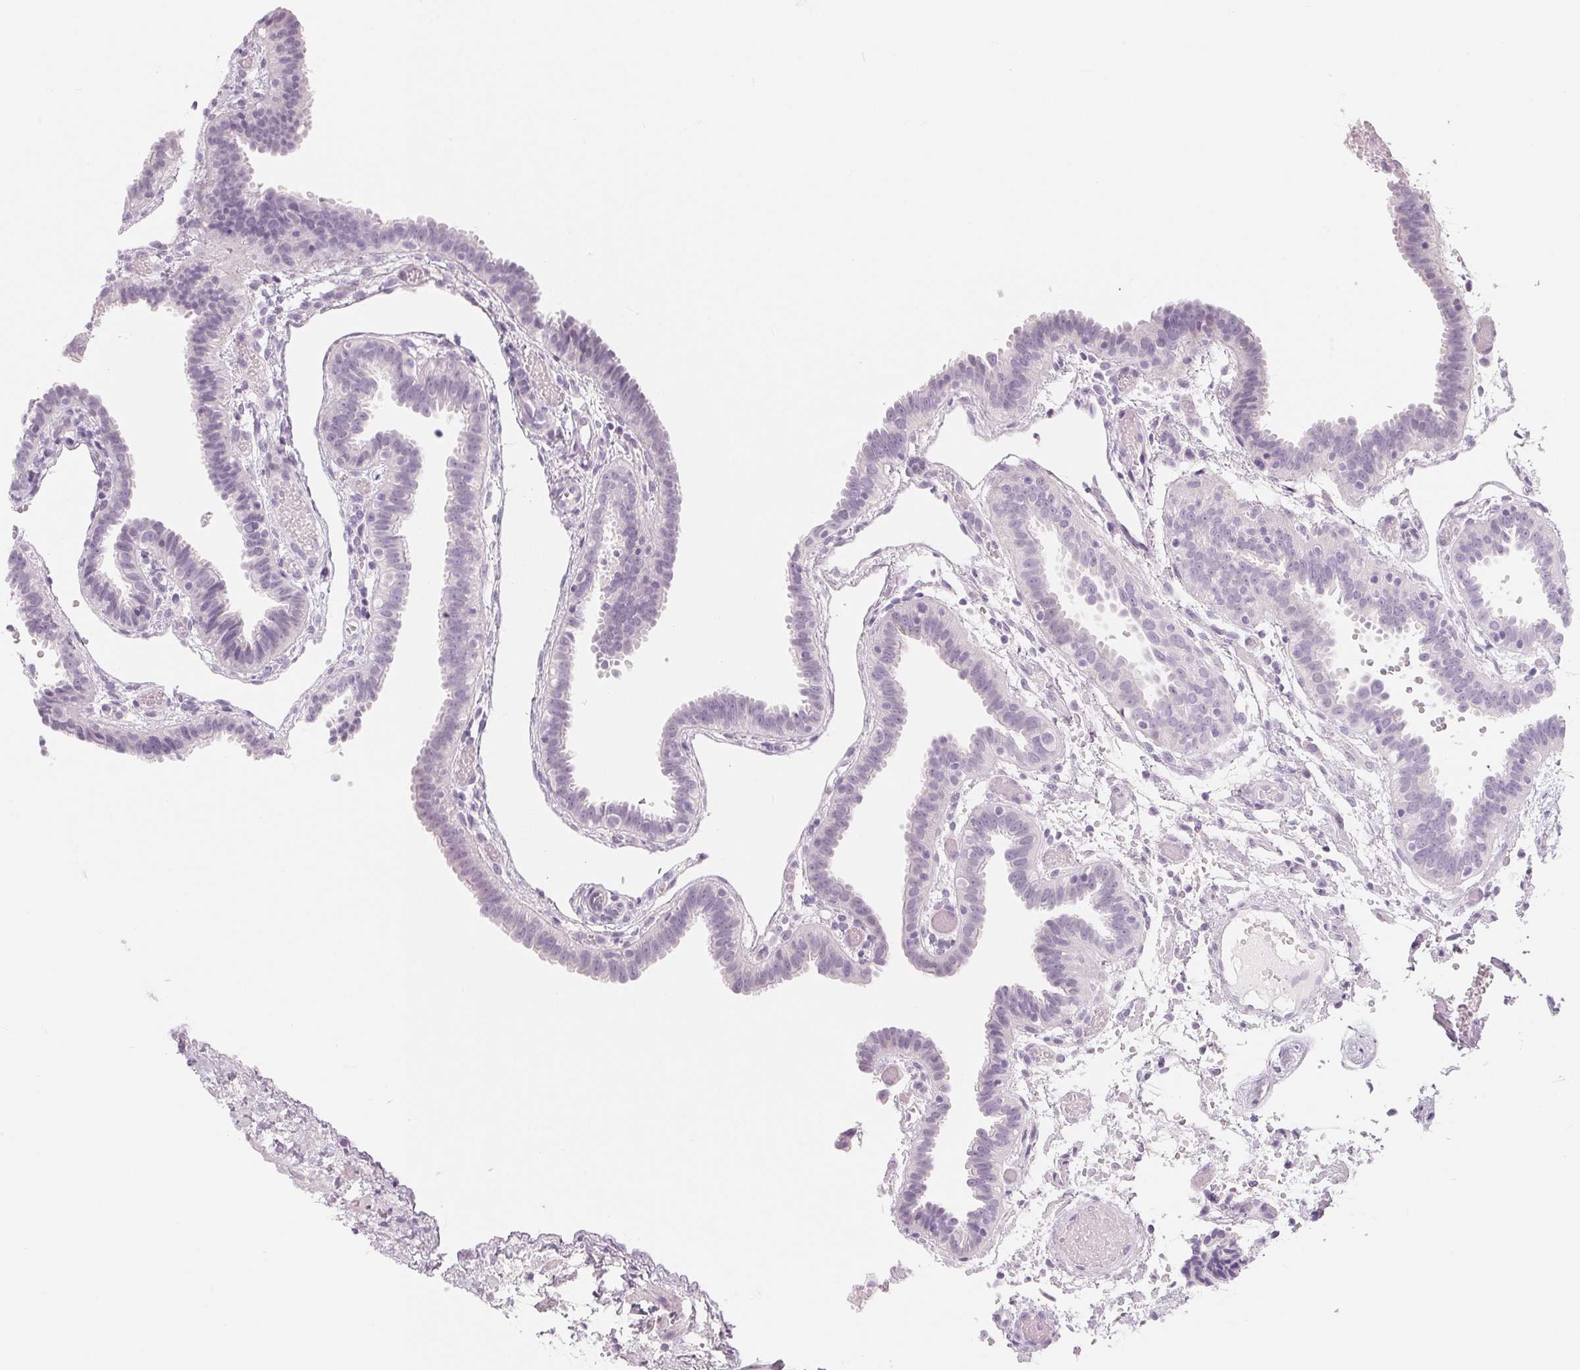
{"staining": {"intensity": "negative", "quantity": "none", "location": "none"}, "tissue": "fallopian tube", "cell_type": "Glandular cells", "image_type": "normal", "snomed": [{"axis": "morphology", "description": "Normal tissue, NOS"}, {"axis": "topography", "description": "Fallopian tube"}], "caption": "Immunohistochemistry histopathology image of normal fallopian tube: fallopian tube stained with DAB displays no significant protein staining in glandular cells.", "gene": "SH3GL2", "patient": {"sex": "female", "age": 37}}